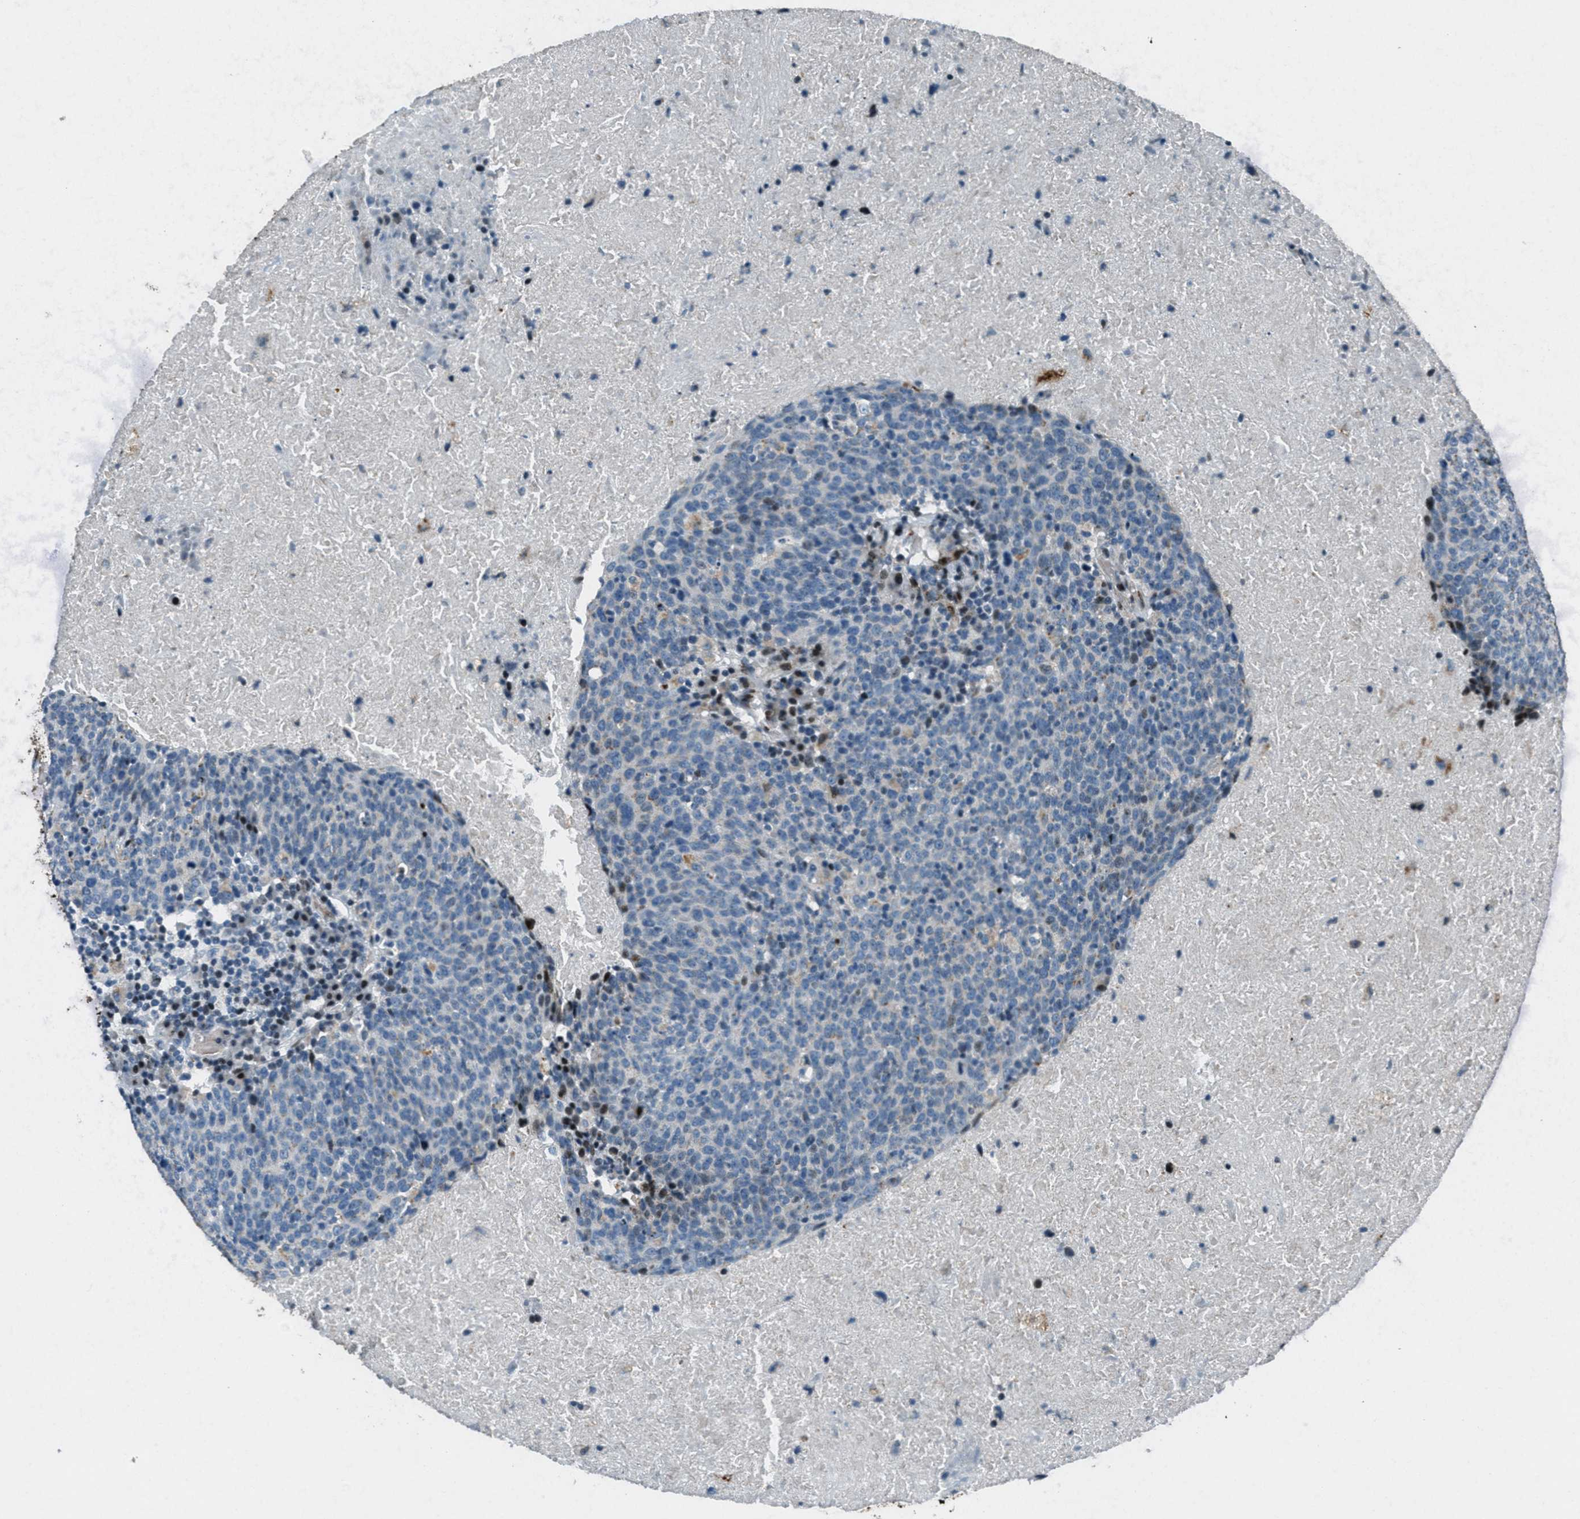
{"staining": {"intensity": "negative", "quantity": "none", "location": "none"}, "tissue": "head and neck cancer", "cell_type": "Tumor cells", "image_type": "cancer", "snomed": [{"axis": "morphology", "description": "Squamous cell carcinoma, NOS"}, {"axis": "morphology", "description": "Squamous cell carcinoma, metastatic, NOS"}, {"axis": "topography", "description": "Lymph node"}, {"axis": "topography", "description": "Head-Neck"}], "caption": "This is an immunohistochemistry (IHC) micrograph of human head and neck metastatic squamous cell carcinoma. There is no expression in tumor cells.", "gene": "GPC6", "patient": {"sex": "male", "age": 62}}